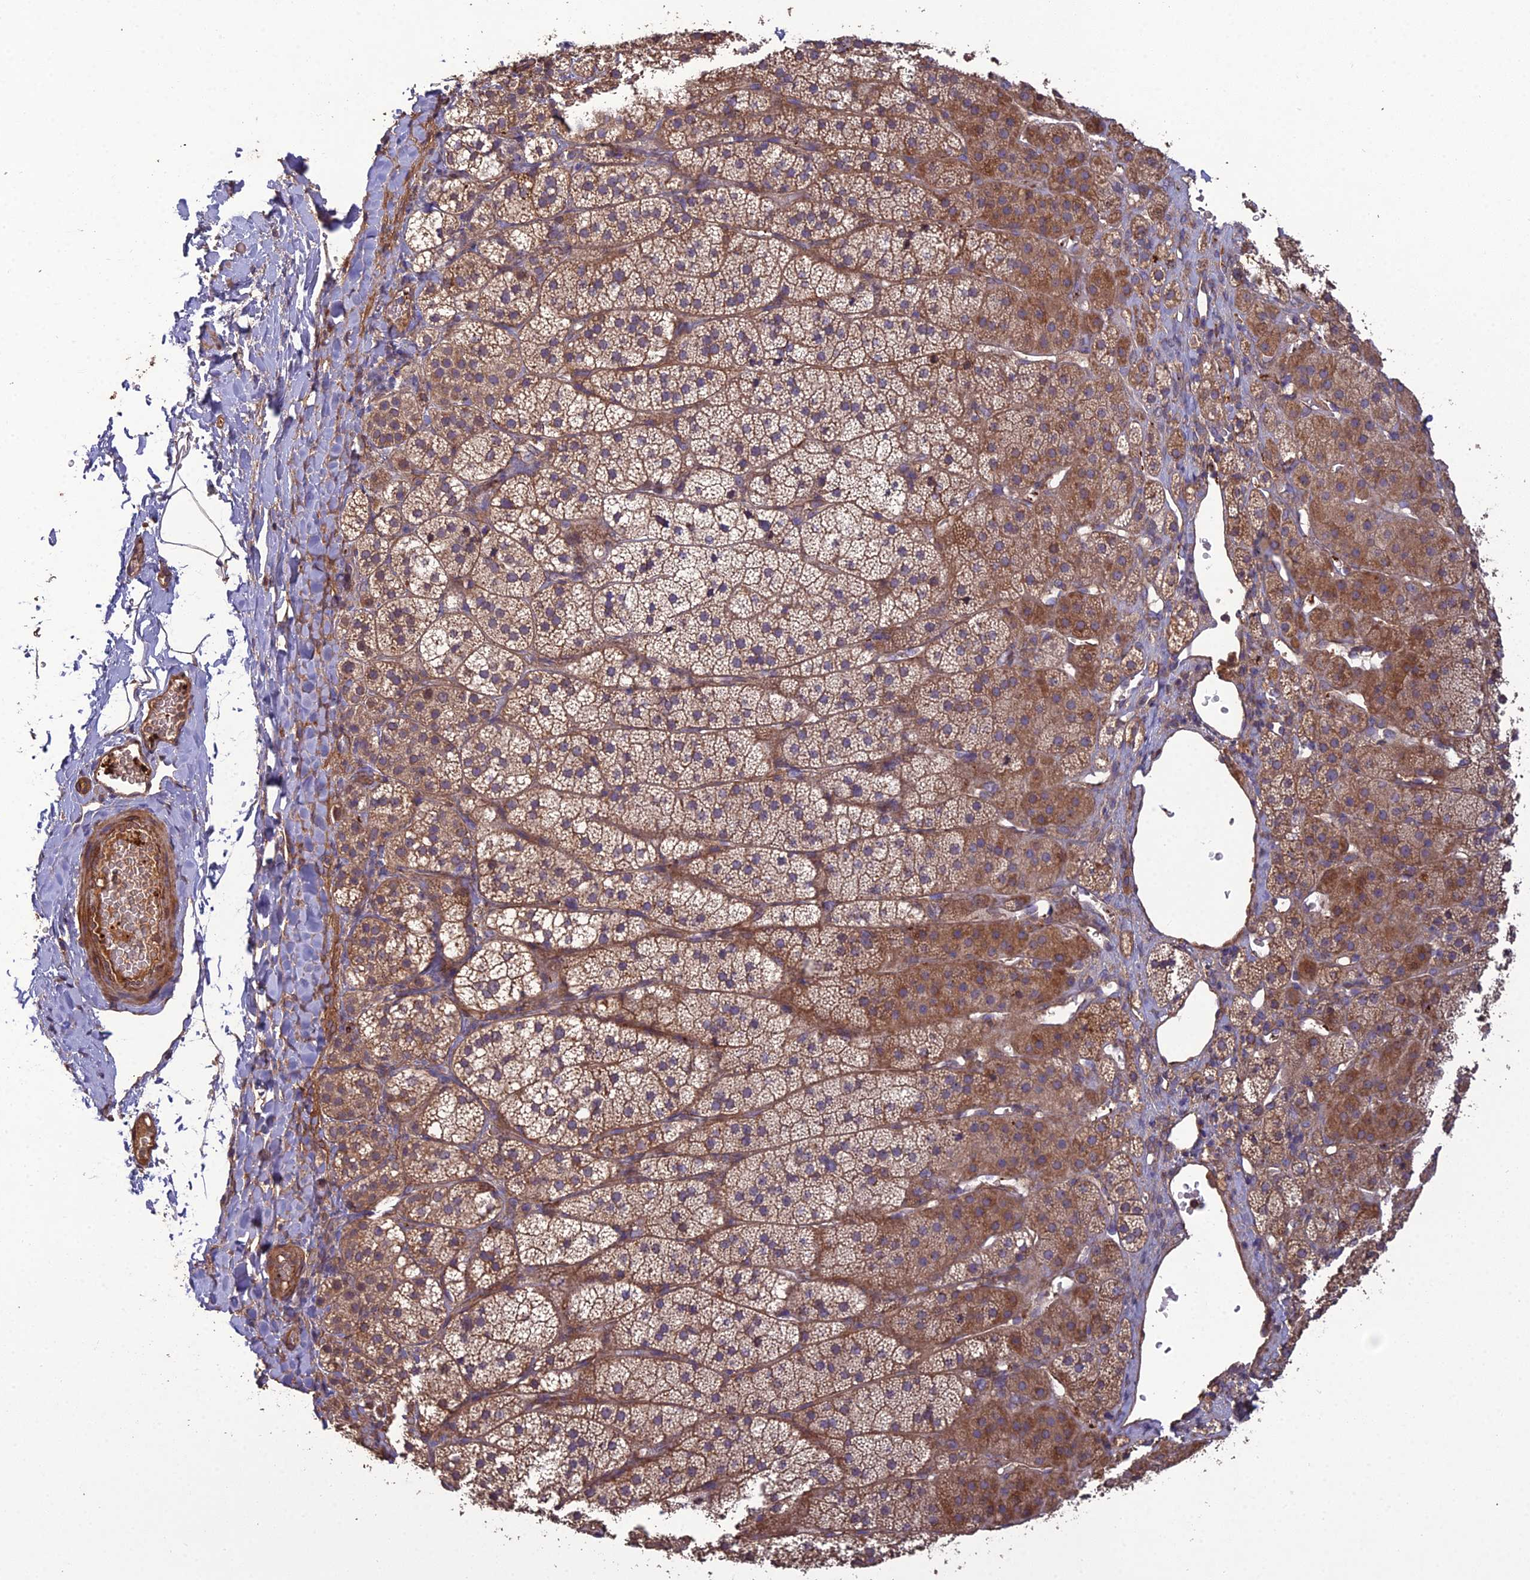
{"staining": {"intensity": "moderate", "quantity": ">75%", "location": "cytoplasmic/membranous"}, "tissue": "adrenal gland", "cell_type": "Glandular cells", "image_type": "normal", "snomed": [{"axis": "morphology", "description": "Normal tissue, NOS"}, {"axis": "topography", "description": "Adrenal gland"}], "caption": "Immunohistochemical staining of unremarkable human adrenal gland shows moderate cytoplasmic/membranous protein expression in approximately >75% of glandular cells. (Stains: DAB (3,3'-diaminobenzidine) in brown, nuclei in blue, Microscopy: brightfield microscopy at high magnification).", "gene": "ATP6V0A2", "patient": {"sex": "female", "age": 44}}